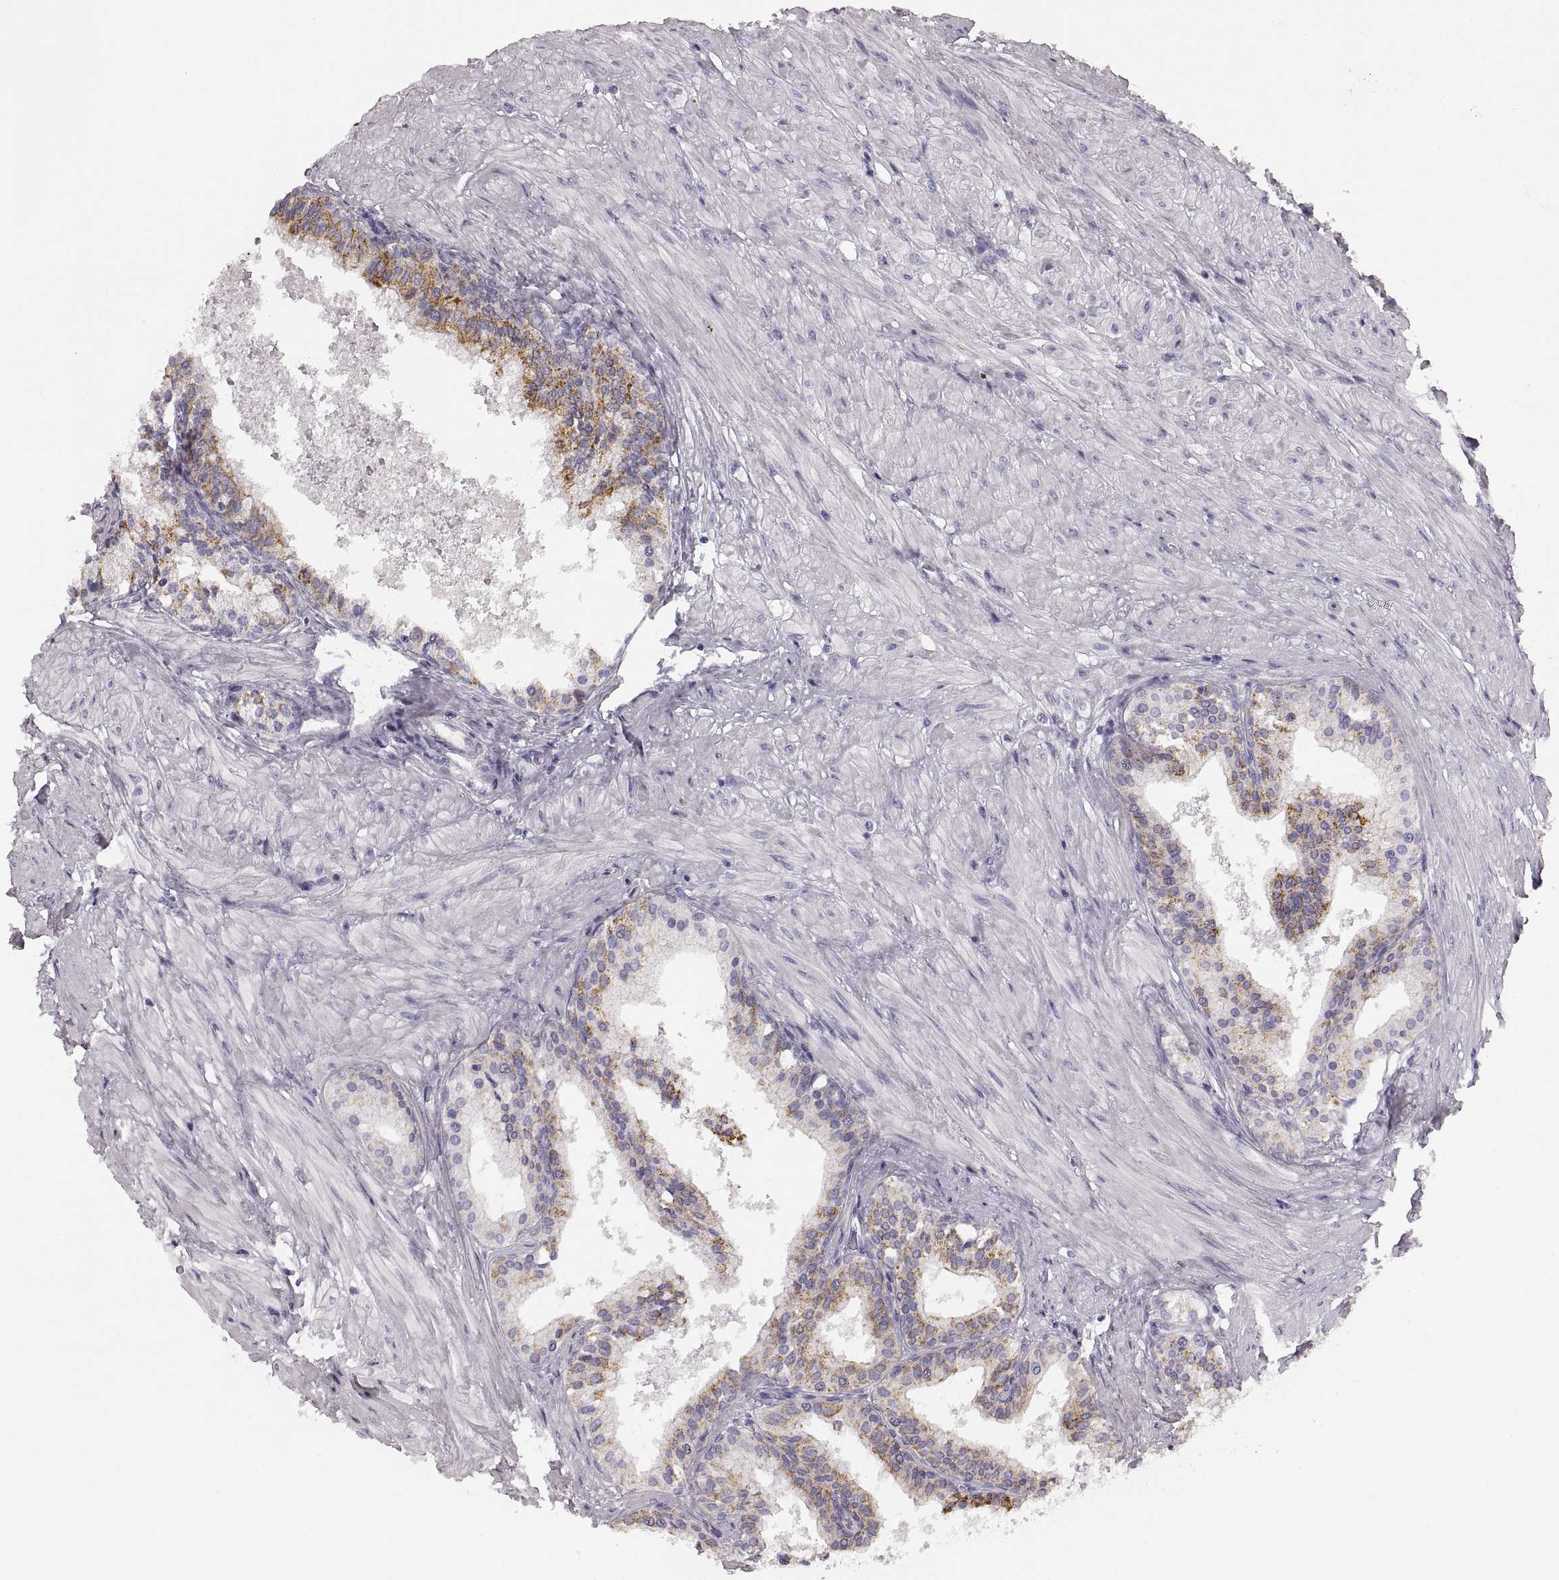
{"staining": {"intensity": "weak", "quantity": ">75%", "location": "cytoplasmic/membranous"}, "tissue": "prostate cancer", "cell_type": "Tumor cells", "image_type": "cancer", "snomed": [{"axis": "morphology", "description": "Adenocarcinoma, Low grade"}, {"axis": "topography", "description": "Prostate"}], "caption": "Prostate low-grade adenocarcinoma stained with a brown dye exhibits weak cytoplasmic/membranous positive expression in approximately >75% of tumor cells.", "gene": "RDH13", "patient": {"sex": "male", "age": 56}}